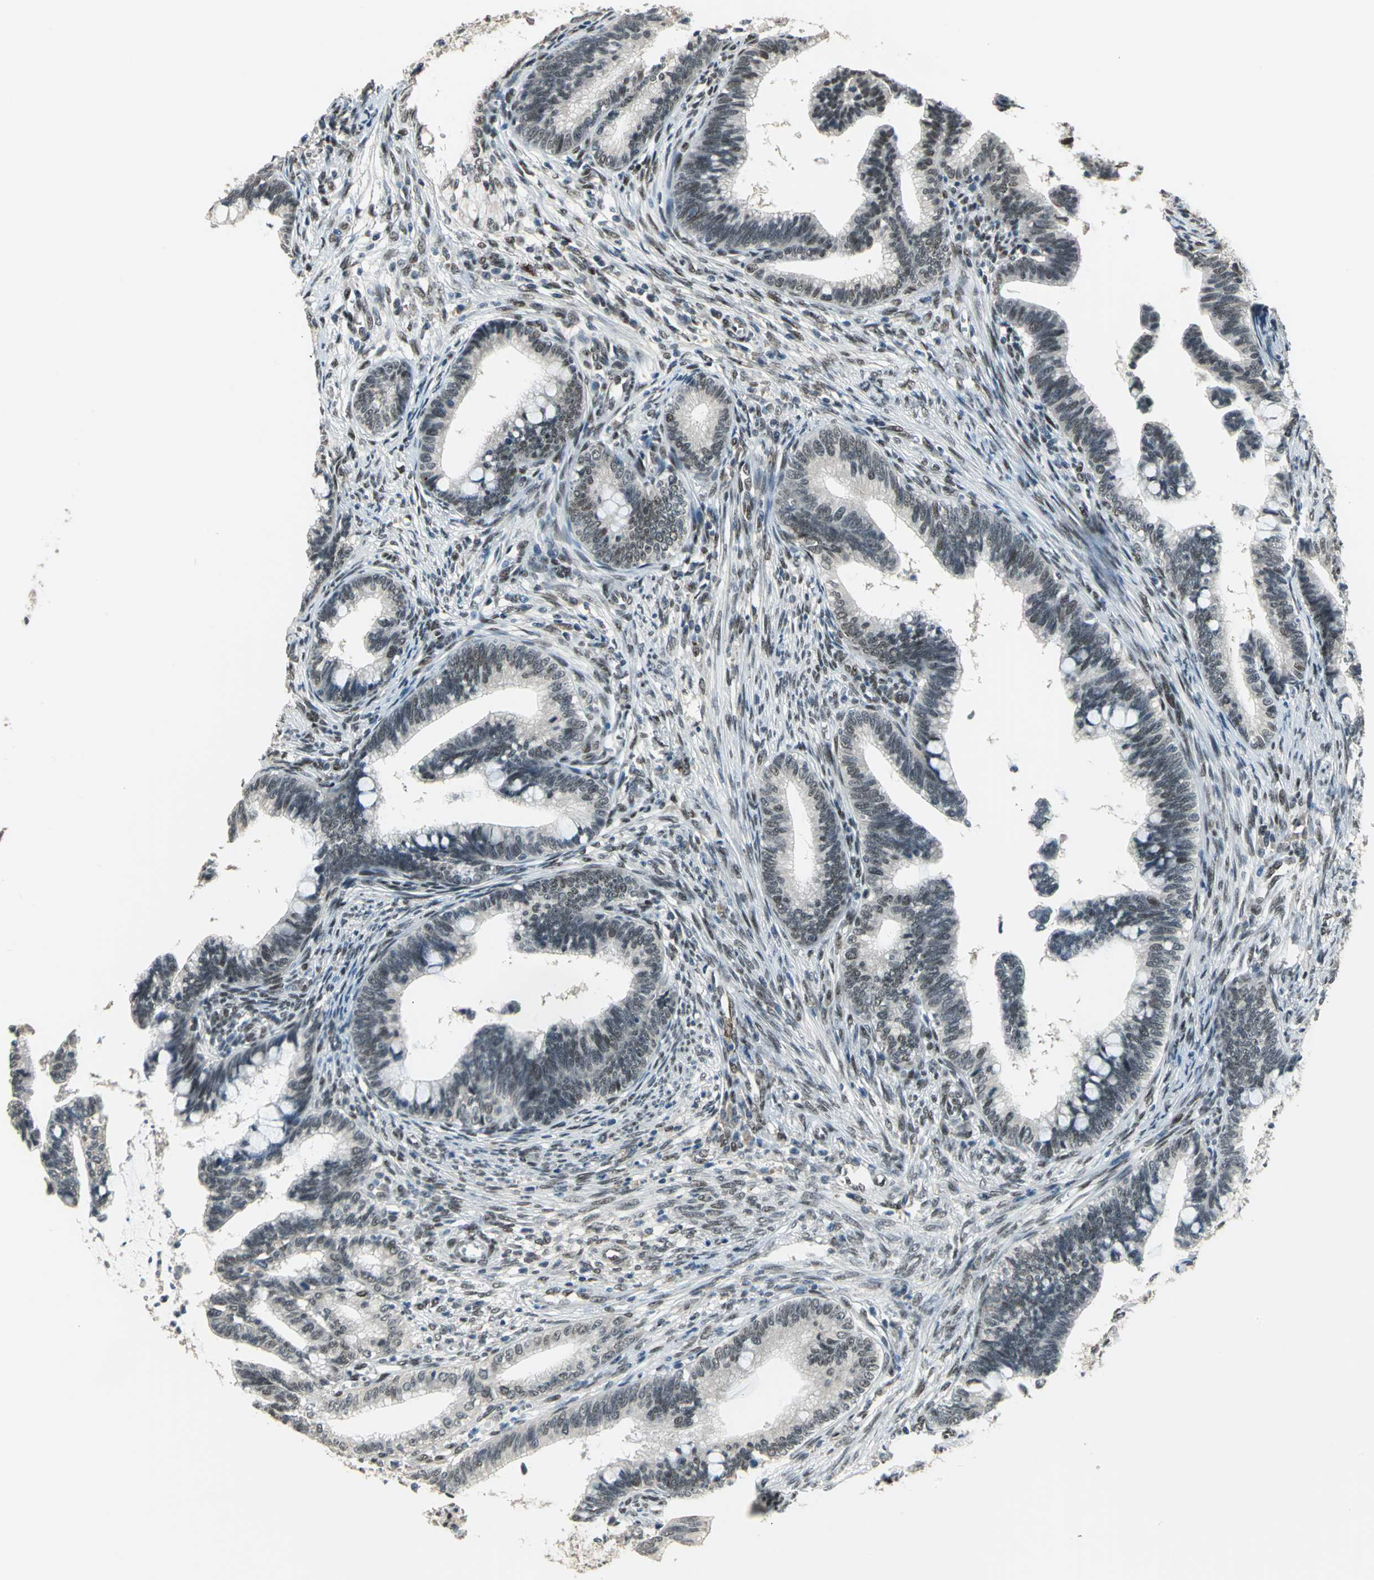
{"staining": {"intensity": "moderate", "quantity": "<25%", "location": "nuclear"}, "tissue": "cervical cancer", "cell_type": "Tumor cells", "image_type": "cancer", "snomed": [{"axis": "morphology", "description": "Adenocarcinoma, NOS"}, {"axis": "topography", "description": "Cervix"}], "caption": "Cervical adenocarcinoma stained with a brown dye reveals moderate nuclear positive expression in about <25% of tumor cells.", "gene": "ELF2", "patient": {"sex": "female", "age": 36}}